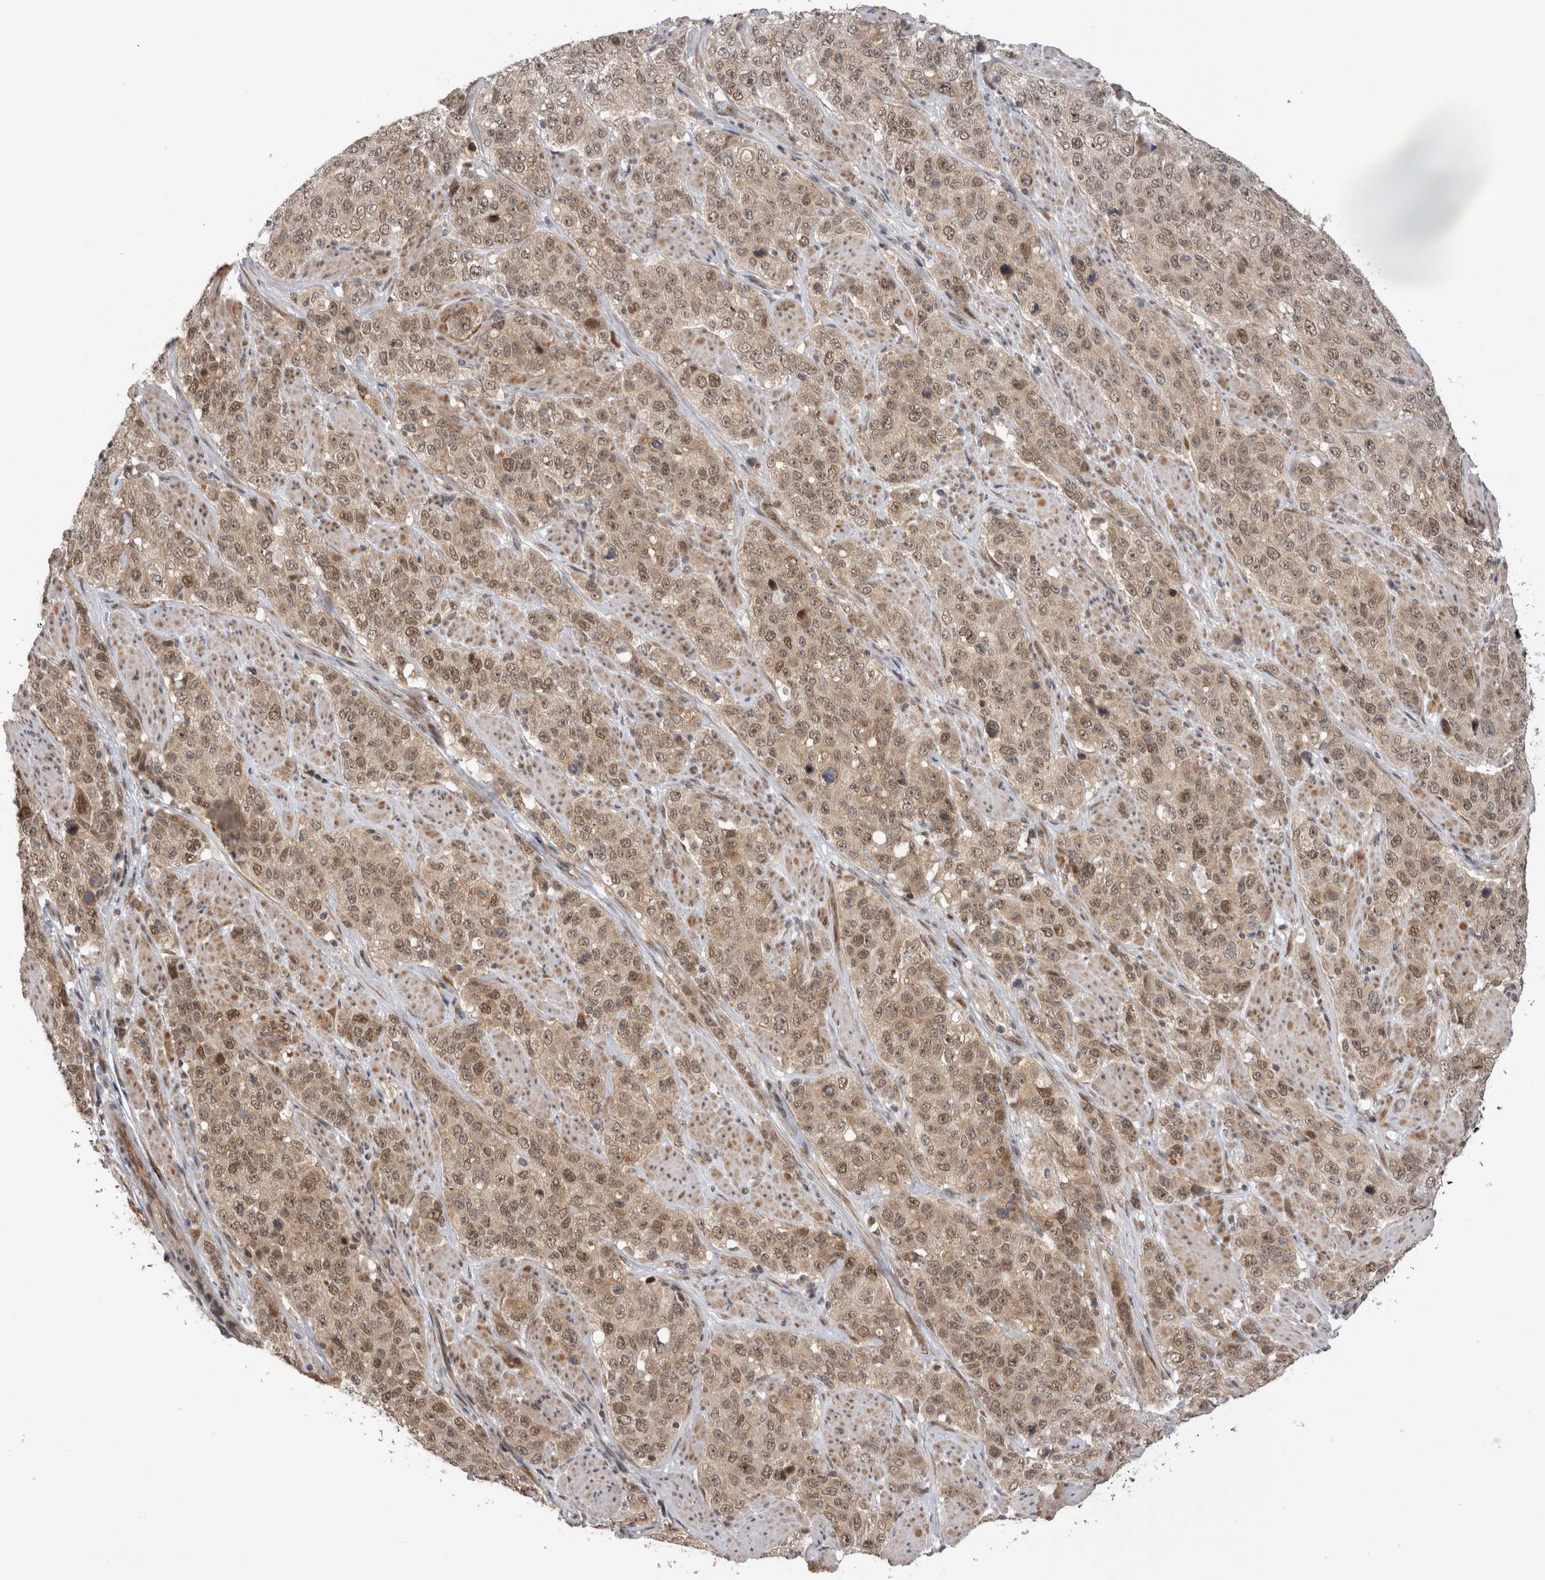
{"staining": {"intensity": "moderate", "quantity": ">75%", "location": "nuclear"}, "tissue": "stomach cancer", "cell_type": "Tumor cells", "image_type": "cancer", "snomed": [{"axis": "morphology", "description": "Adenocarcinoma, NOS"}, {"axis": "topography", "description": "Stomach"}], "caption": "A medium amount of moderate nuclear expression is identified in about >75% of tumor cells in adenocarcinoma (stomach) tissue. (DAB = brown stain, brightfield microscopy at high magnification).", "gene": "TMEM65", "patient": {"sex": "male", "age": 48}}